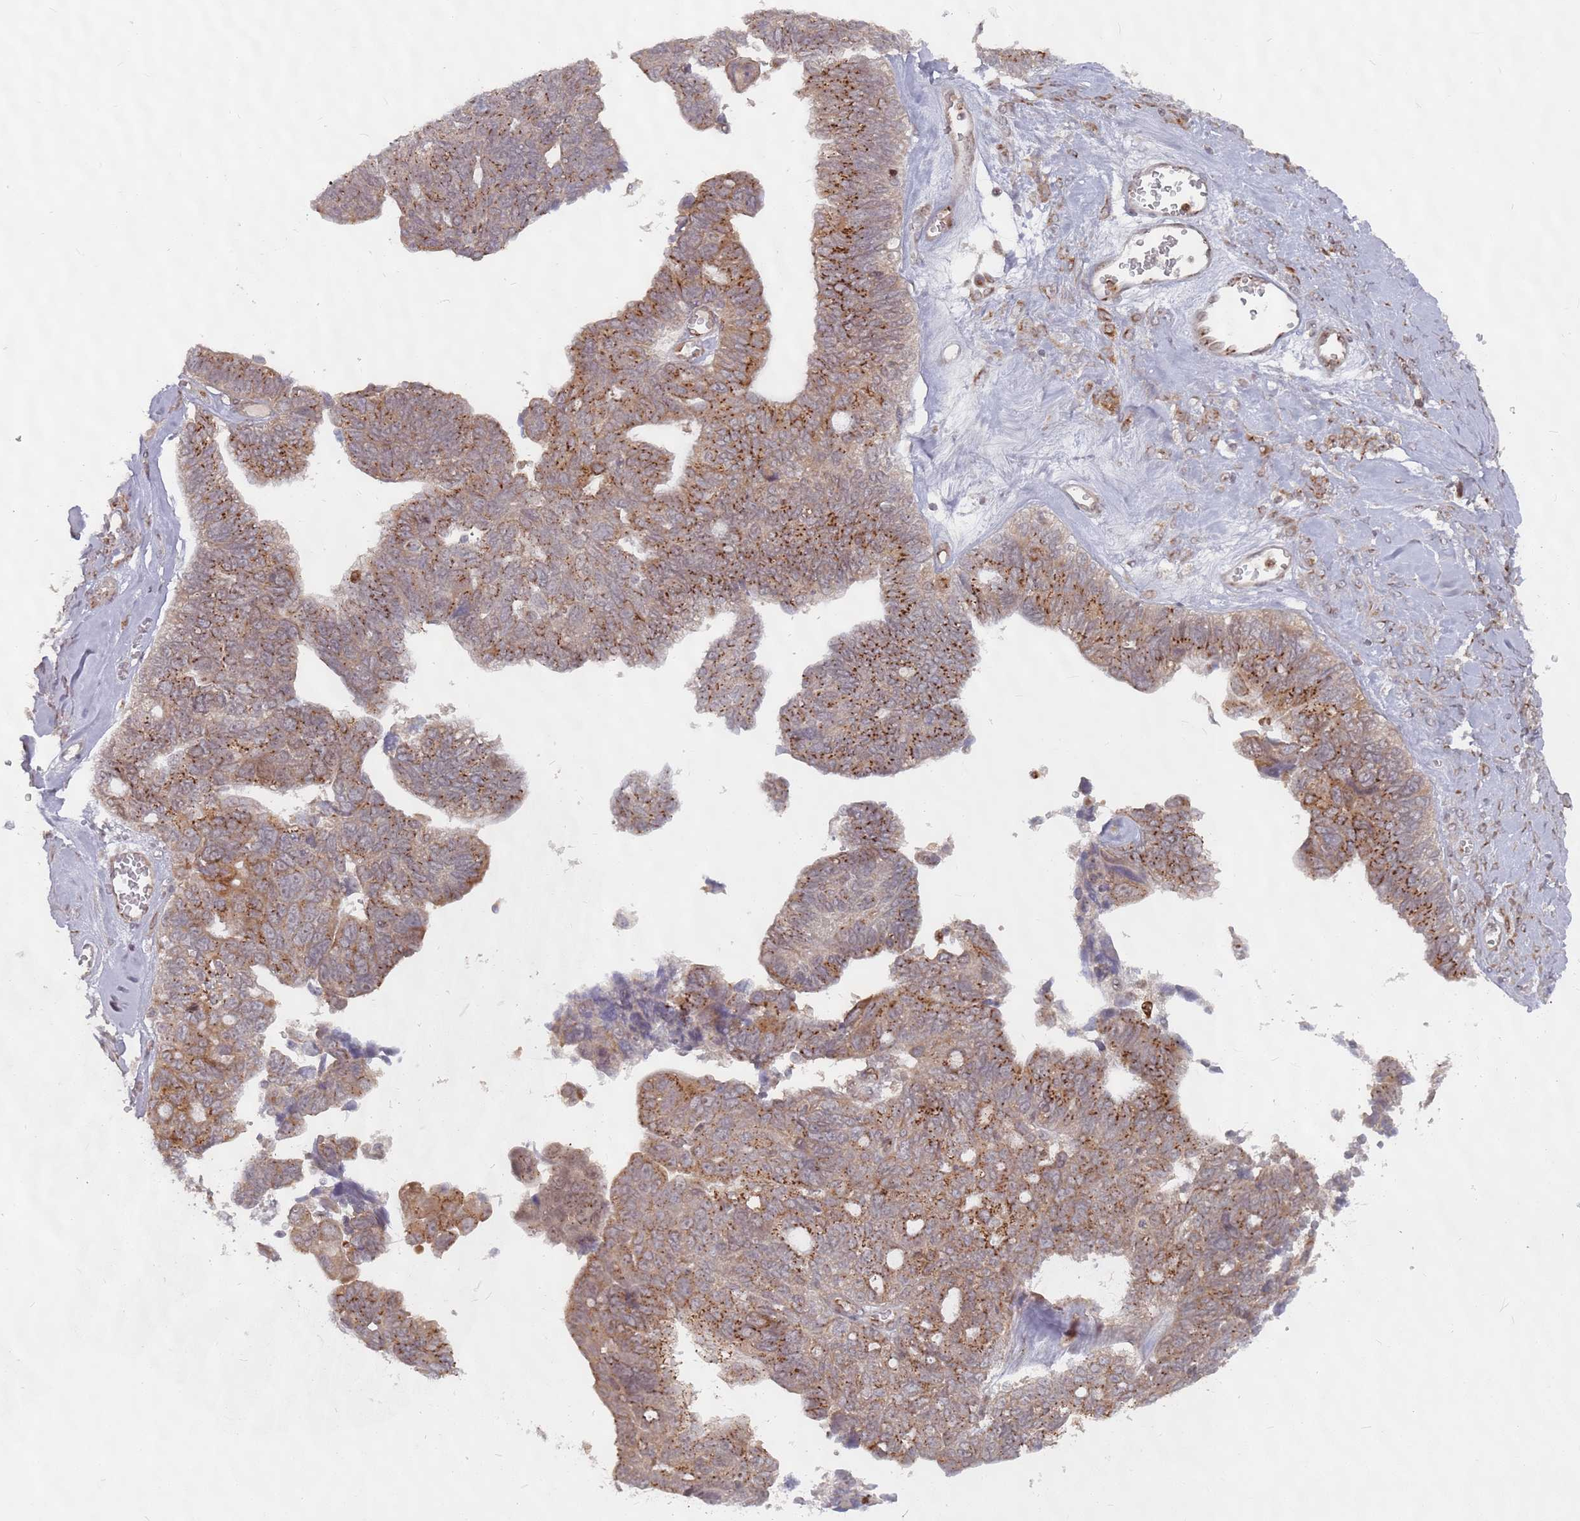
{"staining": {"intensity": "moderate", "quantity": ">75%", "location": "cytoplasmic/membranous"}, "tissue": "ovarian cancer", "cell_type": "Tumor cells", "image_type": "cancer", "snomed": [{"axis": "morphology", "description": "Cystadenocarcinoma, serous, NOS"}, {"axis": "topography", "description": "Ovary"}], "caption": "Serous cystadenocarcinoma (ovarian) stained with immunohistochemistry (IHC) demonstrates moderate cytoplasmic/membranous staining in approximately >75% of tumor cells. Immunohistochemistry stains the protein of interest in brown and the nuclei are stained blue.", "gene": "FMO4", "patient": {"sex": "female", "age": 79}}